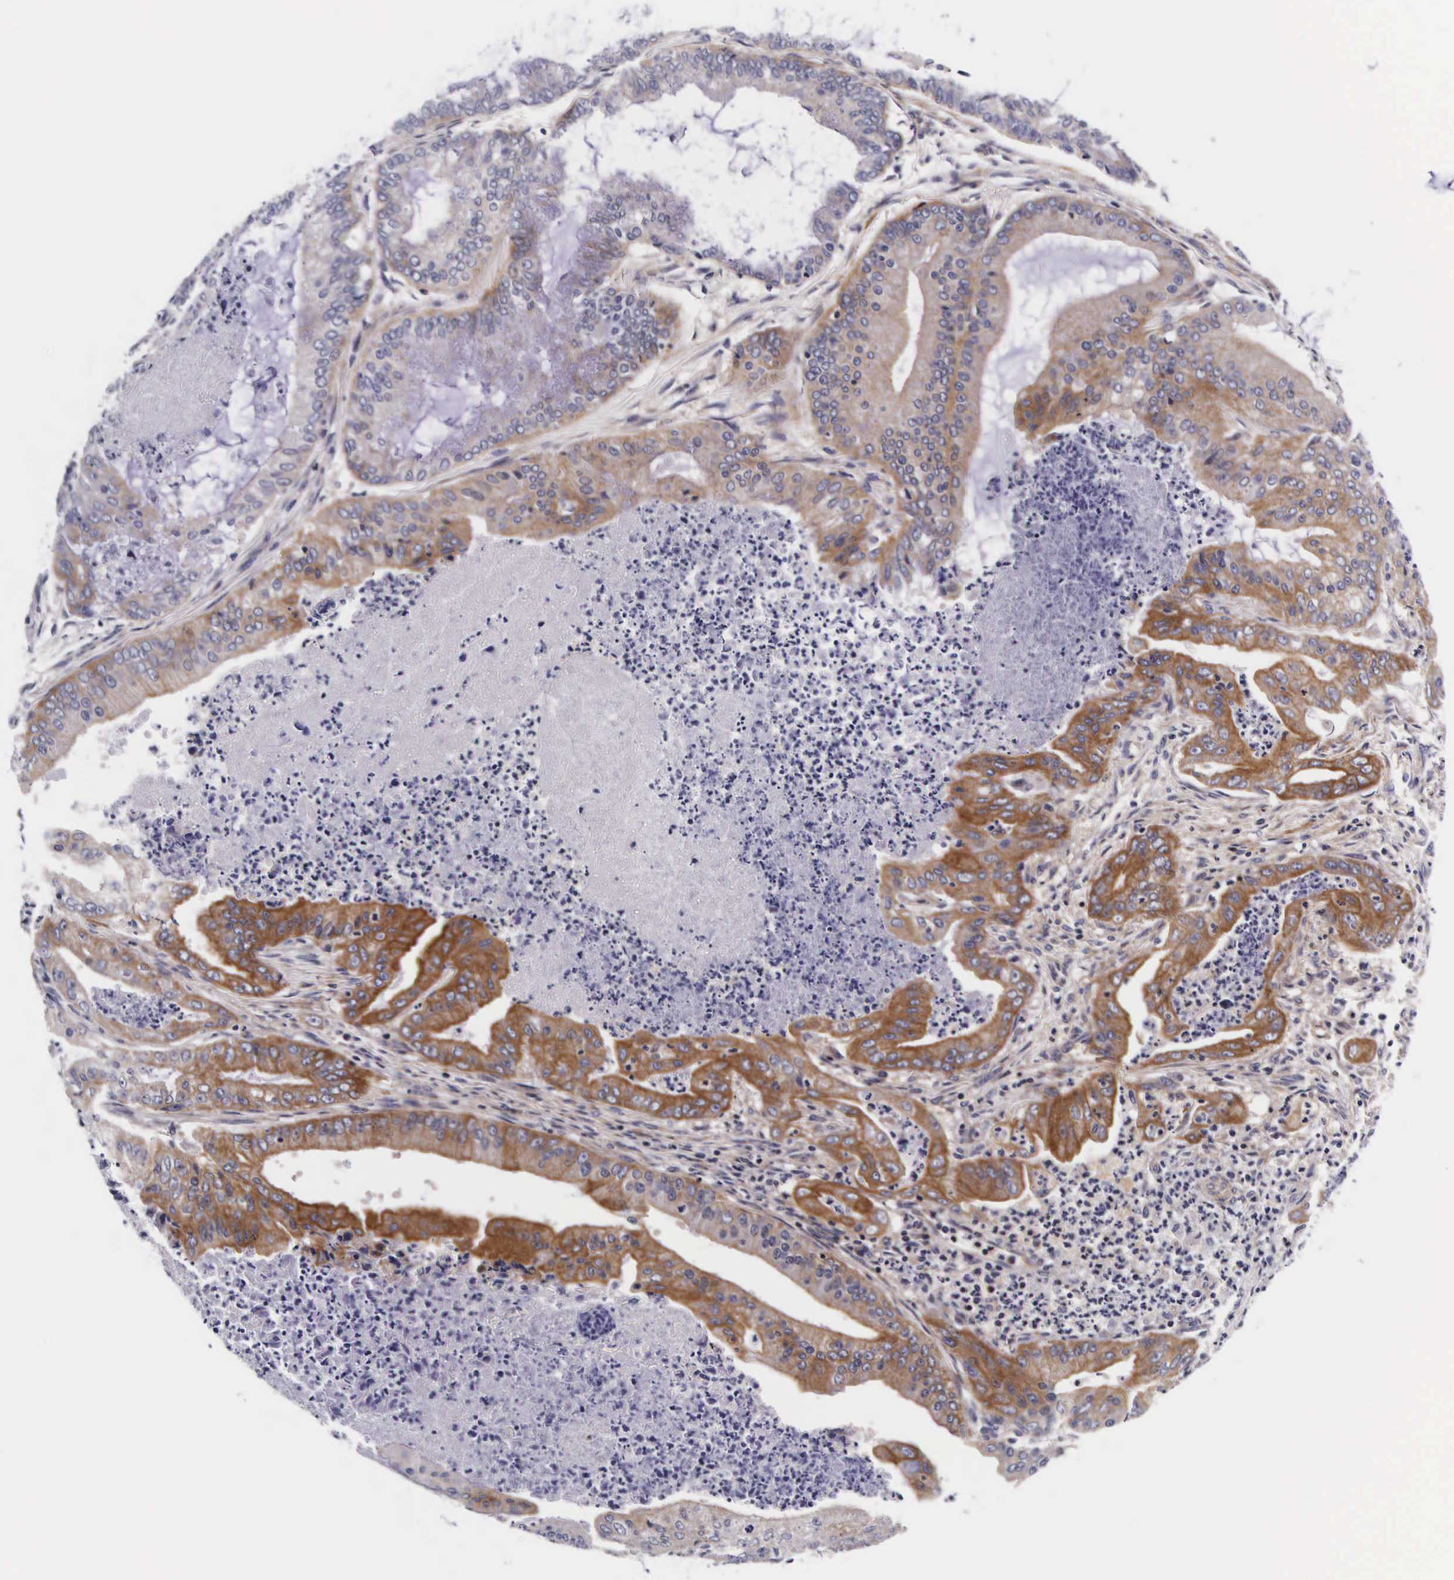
{"staining": {"intensity": "weak", "quantity": "25%-75%", "location": "cytoplasmic/membranous"}, "tissue": "endometrial cancer", "cell_type": "Tumor cells", "image_type": "cancer", "snomed": [{"axis": "morphology", "description": "Adenocarcinoma, NOS"}, {"axis": "topography", "description": "Endometrium"}], "caption": "Endometrial cancer stained for a protein (brown) exhibits weak cytoplasmic/membranous positive expression in about 25%-75% of tumor cells.", "gene": "UPRT", "patient": {"sex": "female", "age": 63}}